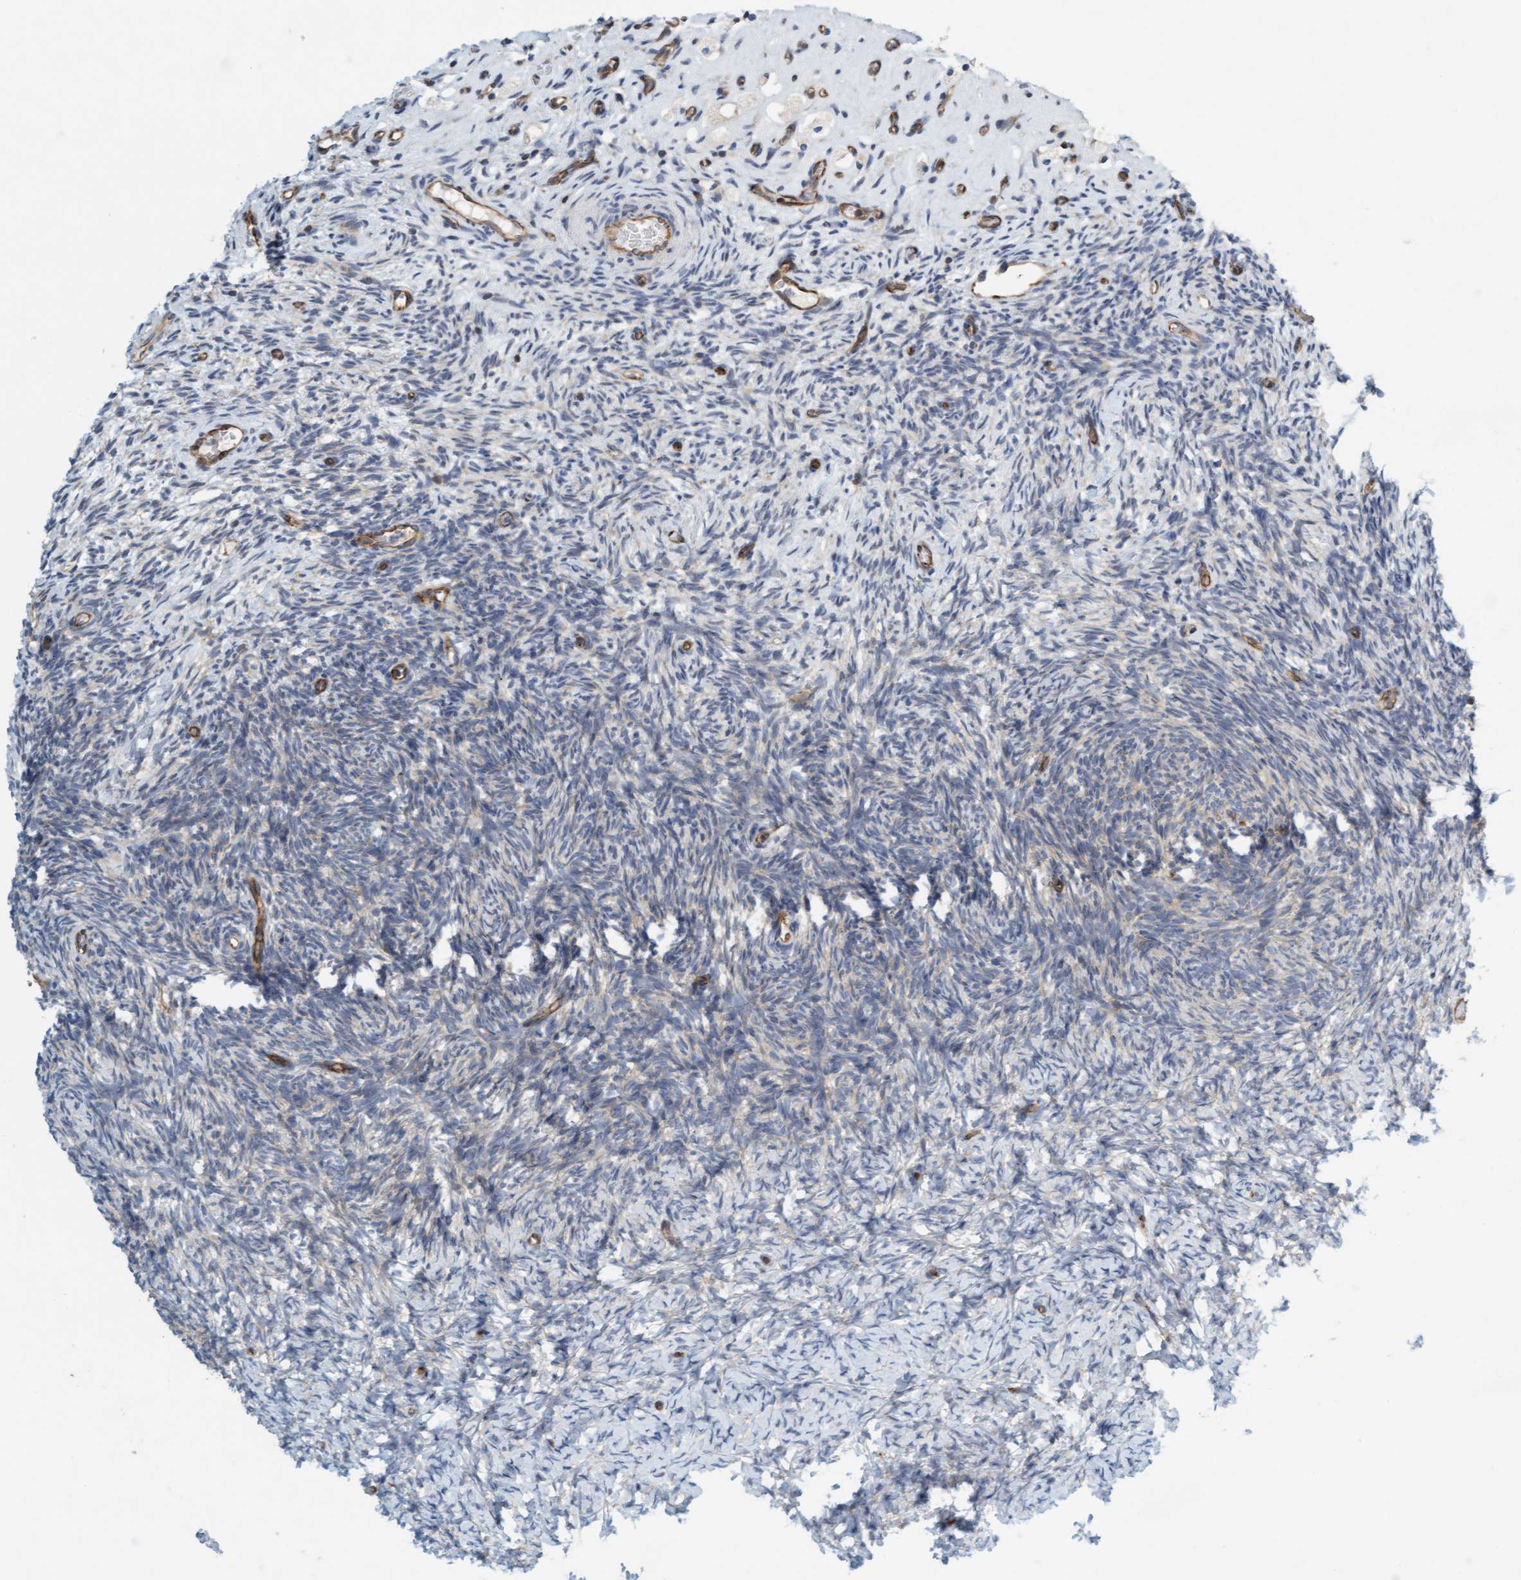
{"staining": {"intensity": "moderate", "quantity": ">75%", "location": "cytoplasmic/membranous"}, "tissue": "ovary", "cell_type": "Follicle cells", "image_type": "normal", "snomed": [{"axis": "morphology", "description": "Normal tissue, NOS"}, {"axis": "topography", "description": "Ovary"}], "caption": "Unremarkable ovary reveals moderate cytoplasmic/membranous expression in about >75% of follicle cells (Brightfield microscopy of DAB IHC at high magnification)..", "gene": "PRKD2", "patient": {"sex": "female", "age": 34}}